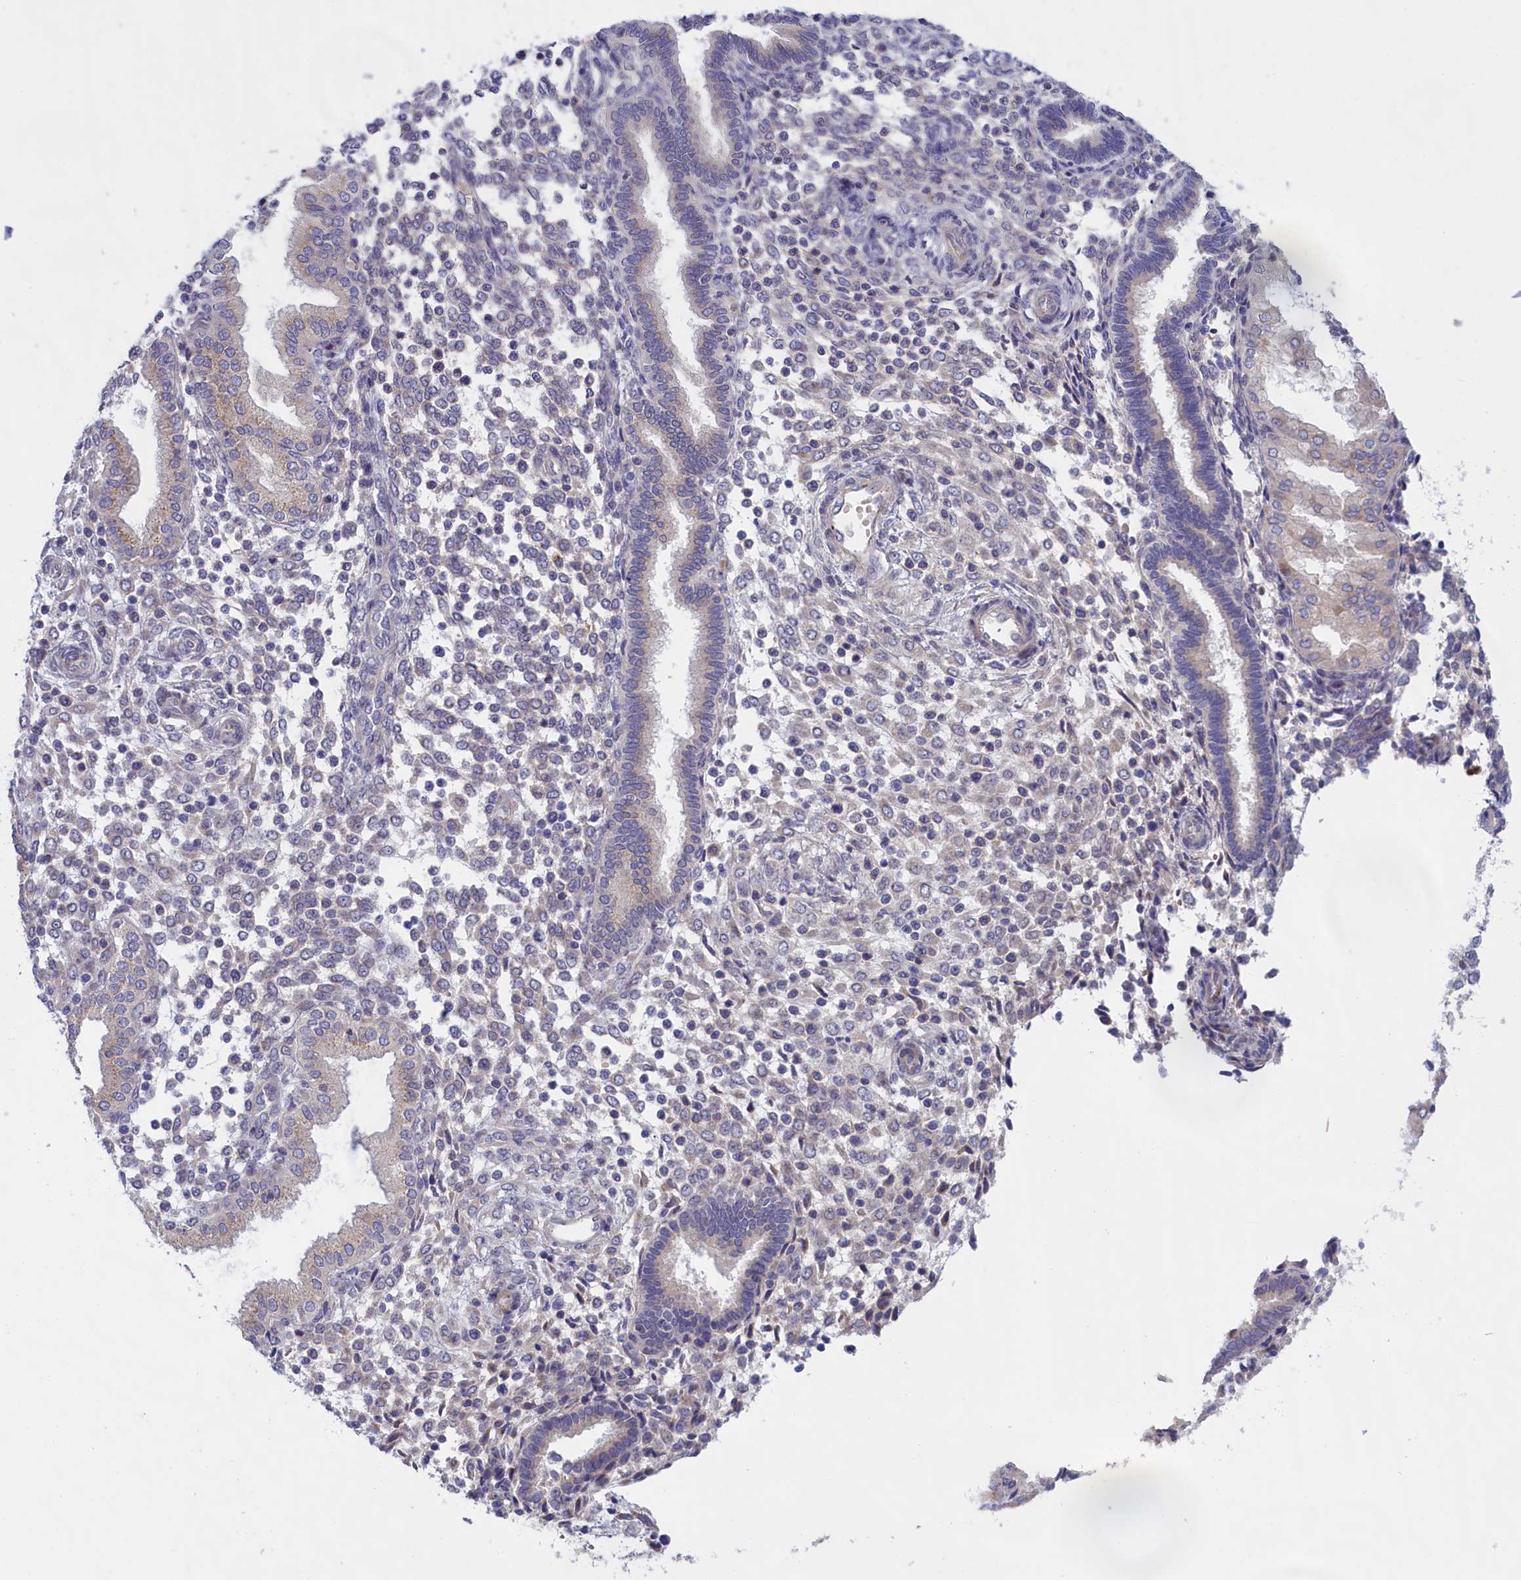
{"staining": {"intensity": "negative", "quantity": "none", "location": "none"}, "tissue": "endometrium", "cell_type": "Cells in endometrial stroma", "image_type": "normal", "snomed": [{"axis": "morphology", "description": "Normal tissue, NOS"}, {"axis": "topography", "description": "Endometrium"}], "caption": "An IHC image of benign endometrium is shown. There is no staining in cells in endometrial stroma of endometrium. The staining was performed using DAB (3,3'-diaminobenzidine) to visualize the protein expression in brown, while the nuclei were stained in blue with hematoxylin (Magnification: 20x).", "gene": "IGFALS", "patient": {"sex": "female", "age": 53}}